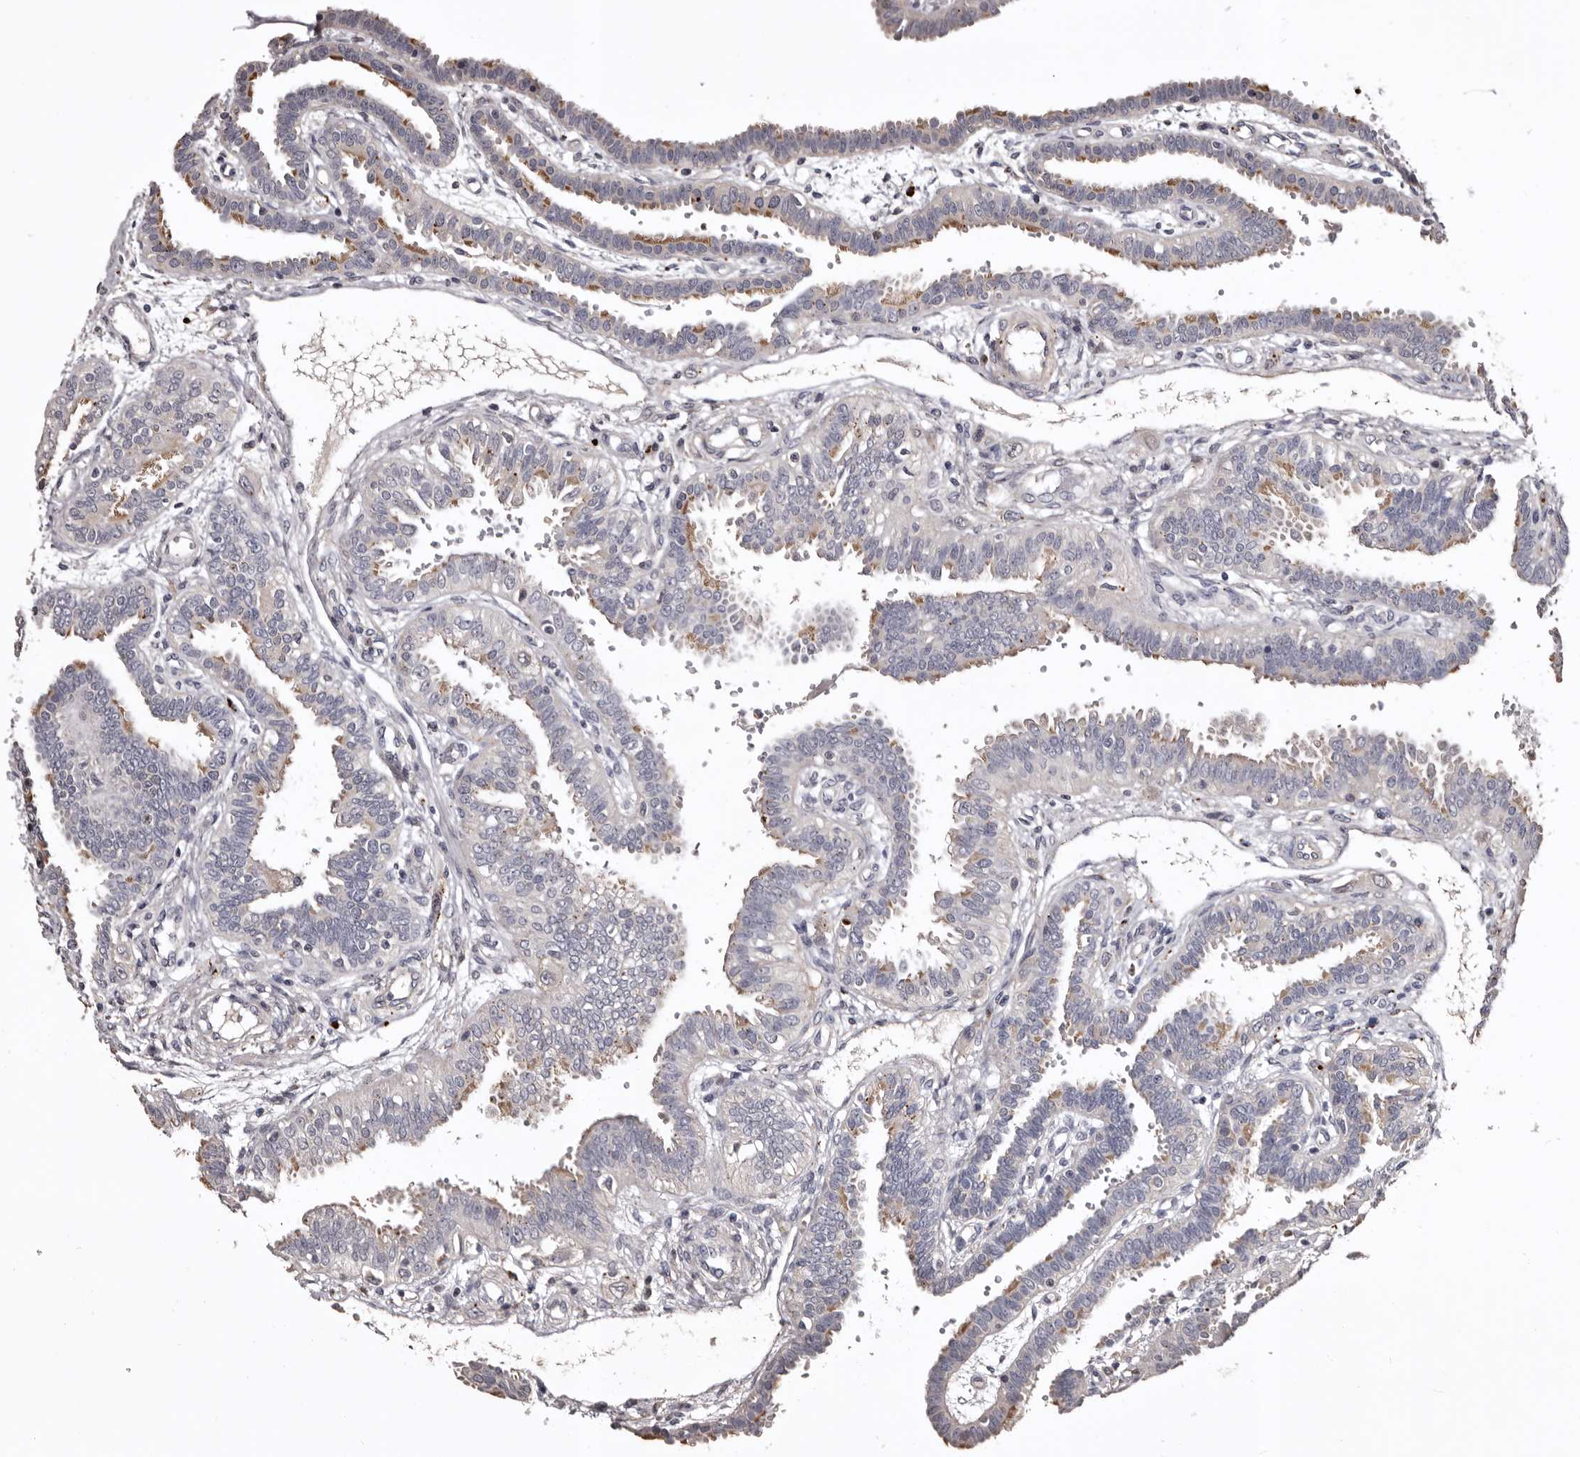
{"staining": {"intensity": "moderate", "quantity": "25%-75%", "location": "cytoplasmic/membranous"}, "tissue": "fallopian tube", "cell_type": "Glandular cells", "image_type": "normal", "snomed": [{"axis": "morphology", "description": "Normal tissue, NOS"}, {"axis": "topography", "description": "Fallopian tube"}, {"axis": "topography", "description": "Placenta"}], "caption": "Moderate cytoplasmic/membranous expression for a protein is appreciated in about 25%-75% of glandular cells of benign fallopian tube using immunohistochemistry.", "gene": "SLC10A4", "patient": {"sex": "female", "age": 34}}